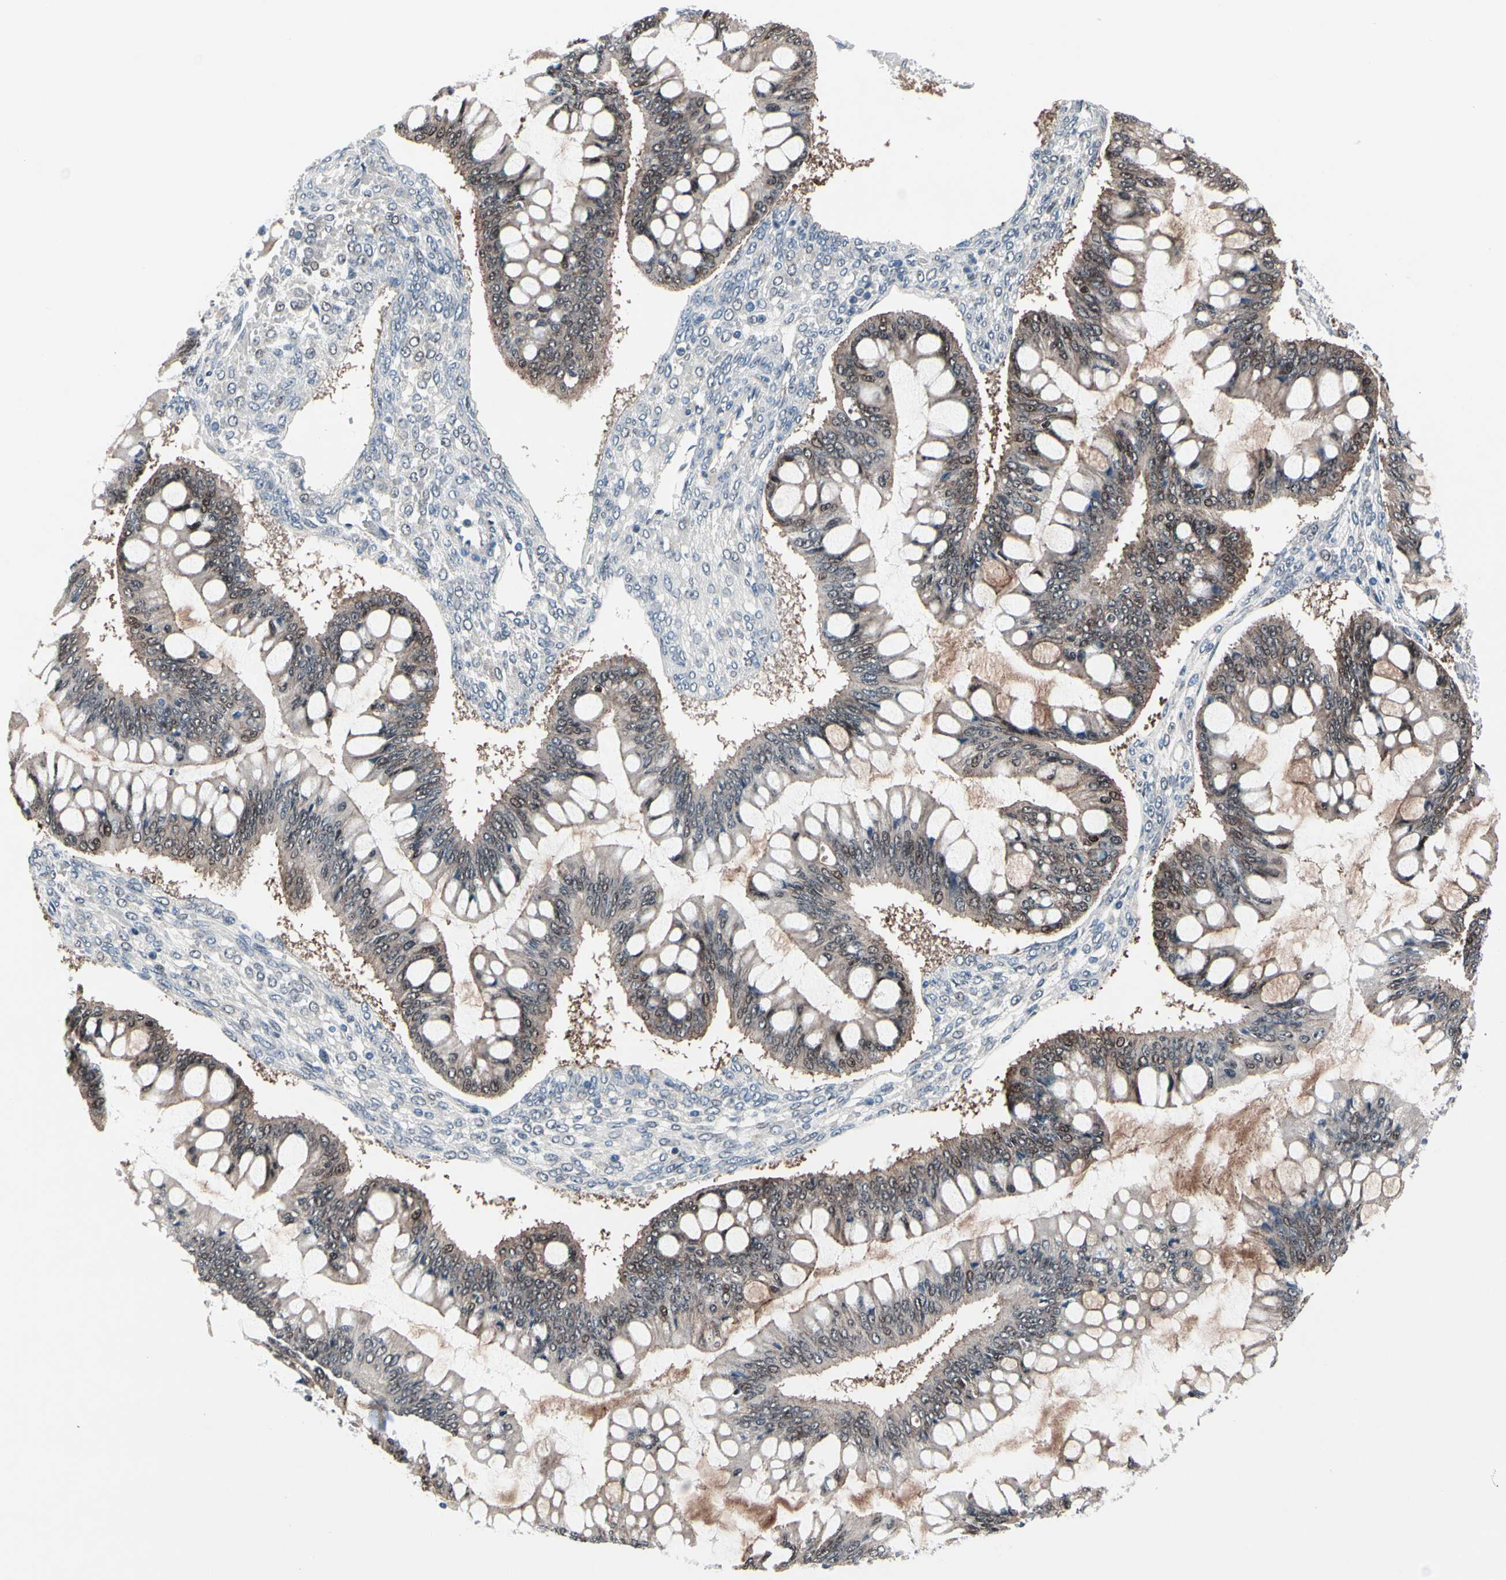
{"staining": {"intensity": "moderate", "quantity": "25%-75%", "location": "cytoplasmic/membranous"}, "tissue": "ovarian cancer", "cell_type": "Tumor cells", "image_type": "cancer", "snomed": [{"axis": "morphology", "description": "Cystadenocarcinoma, mucinous, NOS"}, {"axis": "topography", "description": "Ovary"}], "caption": "Protein expression analysis of human ovarian cancer reveals moderate cytoplasmic/membranous positivity in approximately 25%-75% of tumor cells.", "gene": "TXN", "patient": {"sex": "female", "age": 73}}